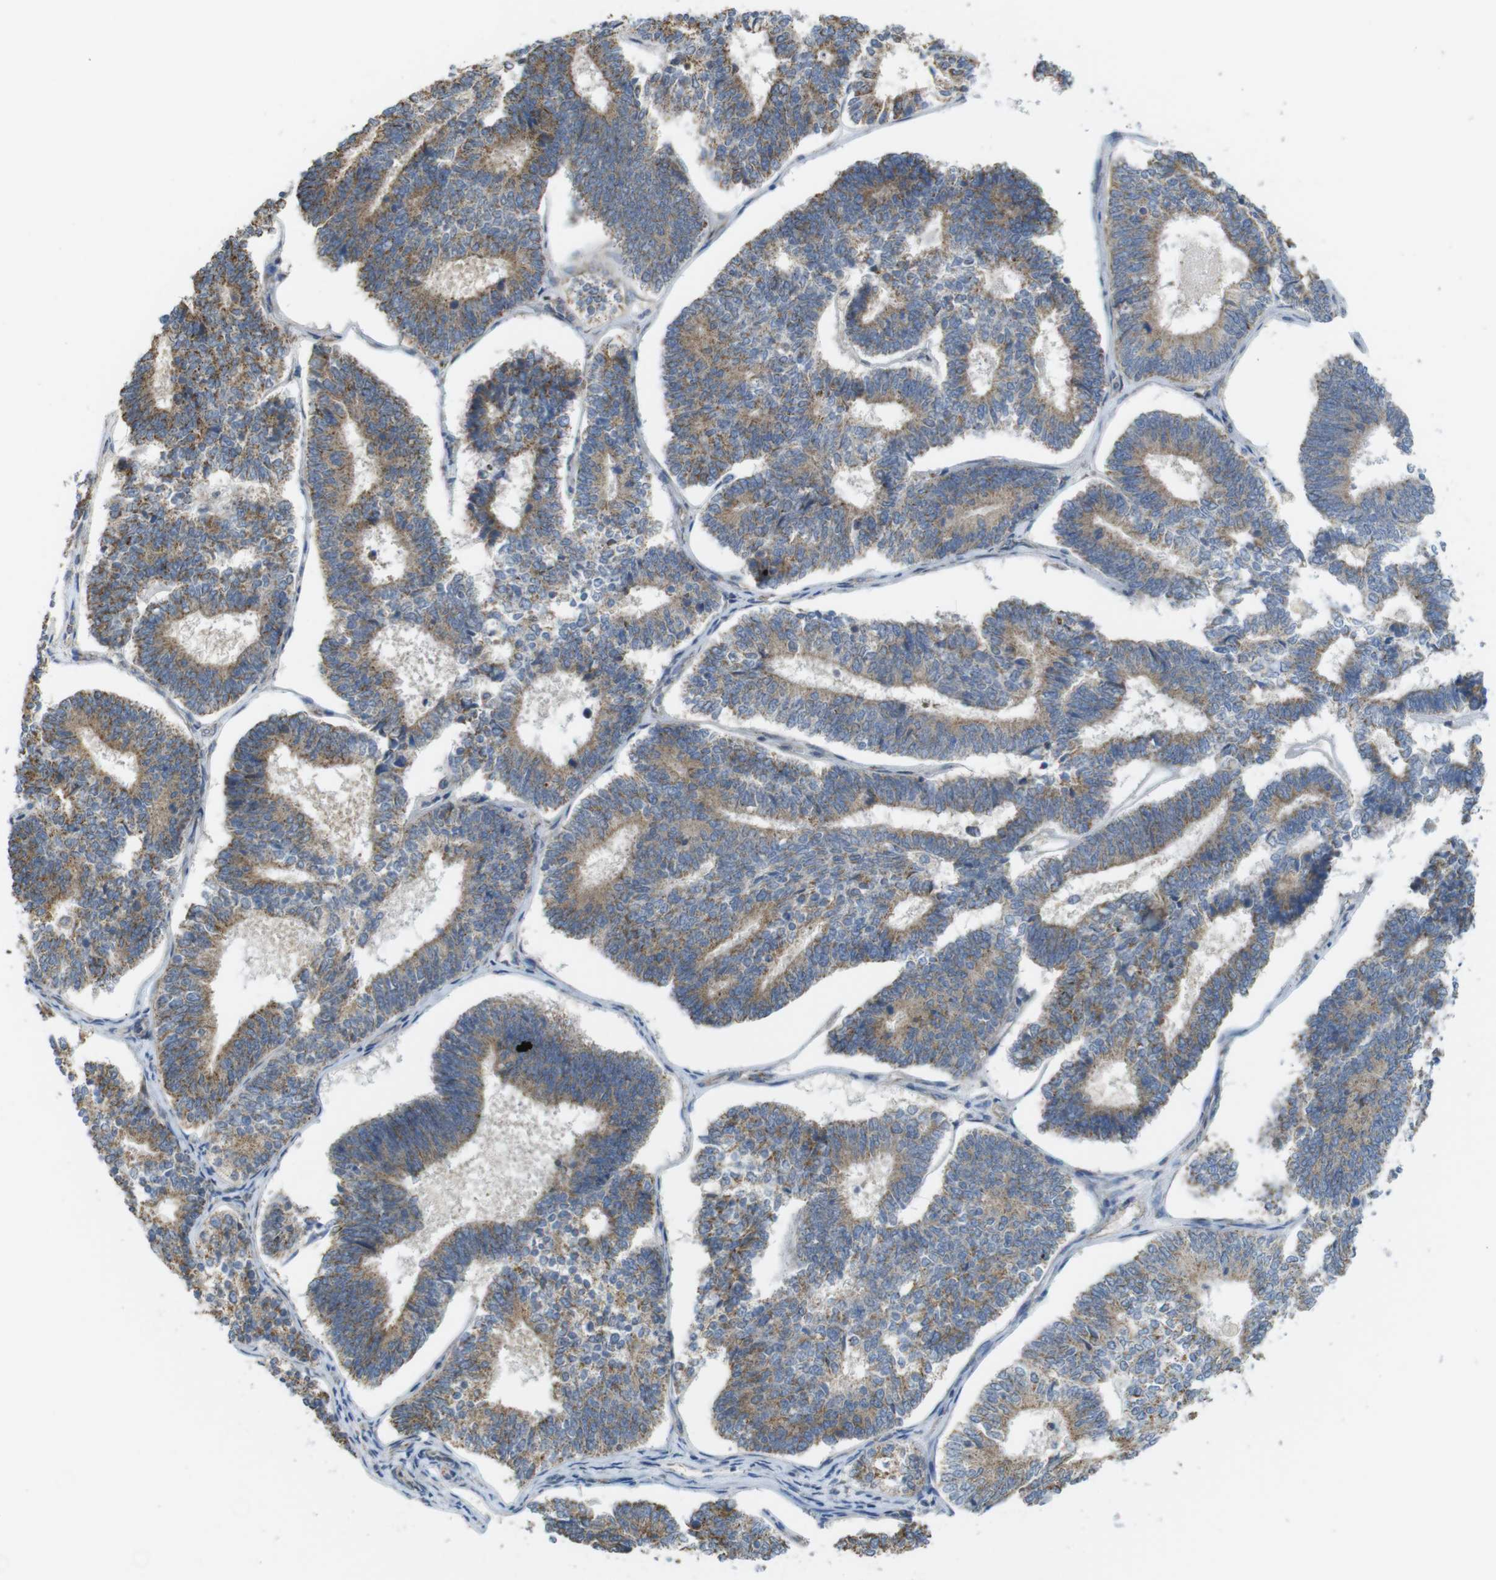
{"staining": {"intensity": "moderate", "quantity": ">75%", "location": "cytoplasmic/membranous"}, "tissue": "endometrial cancer", "cell_type": "Tumor cells", "image_type": "cancer", "snomed": [{"axis": "morphology", "description": "Adenocarcinoma, NOS"}, {"axis": "topography", "description": "Endometrium"}], "caption": "Endometrial cancer stained with DAB (3,3'-diaminobenzidine) IHC displays medium levels of moderate cytoplasmic/membranous staining in about >75% of tumor cells.", "gene": "MARCHF1", "patient": {"sex": "female", "age": 70}}